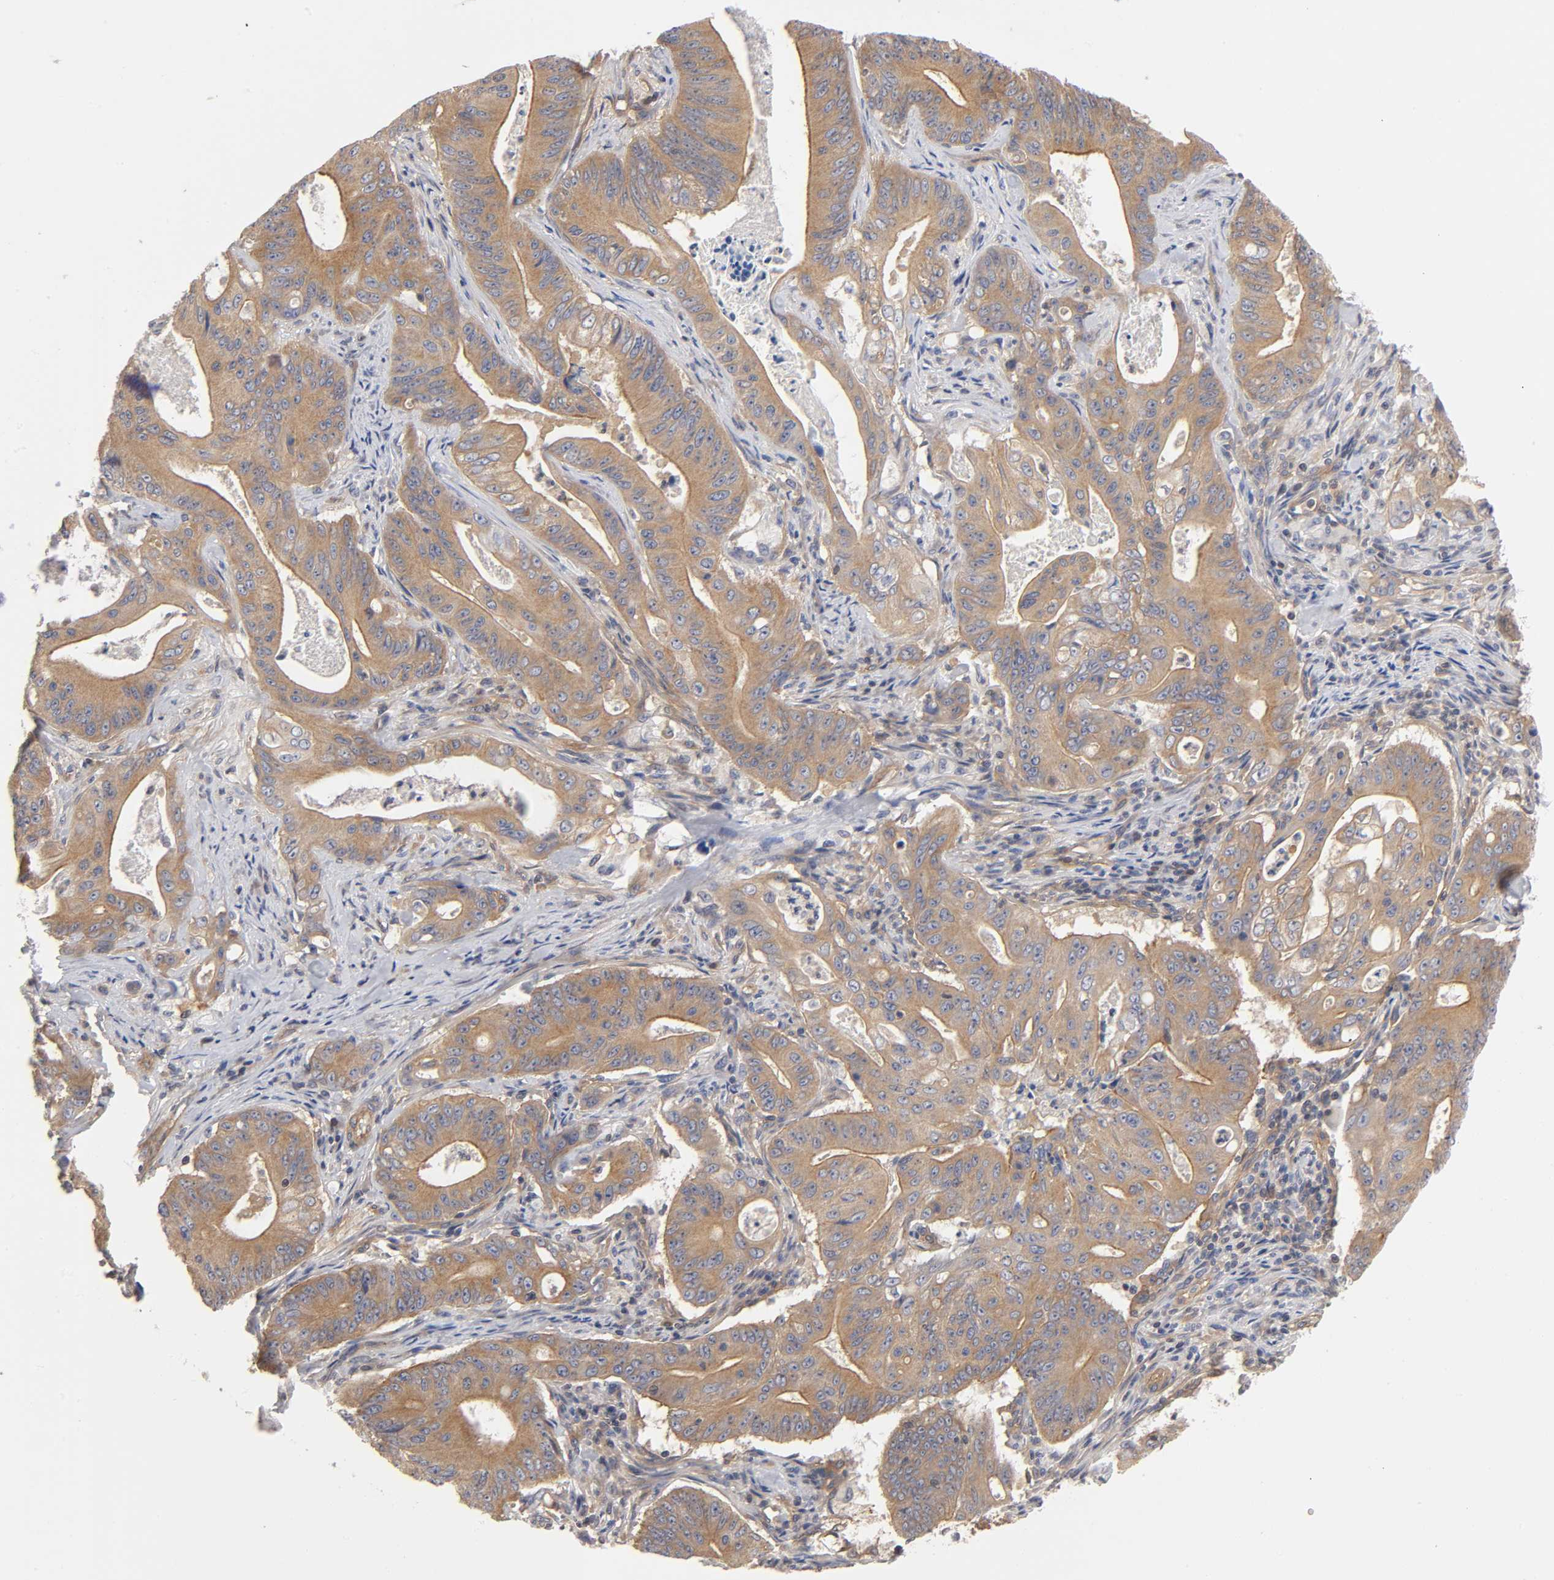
{"staining": {"intensity": "weak", "quantity": ">75%", "location": "cytoplasmic/membranous"}, "tissue": "pancreatic cancer", "cell_type": "Tumor cells", "image_type": "cancer", "snomed": [{"axis": "morphology", "description": "Normal tissue, NOS"}, {"axis": "topography", "description": "Lymph node"}], "caption": "Immunohistochemical staining of human pancreatic cancer shows weak cytoplasmic/membranous protein staining in approximately >75% of tumor cells.", "gene": "STRN3", "patient": {"sex": "male", "age": 62}}